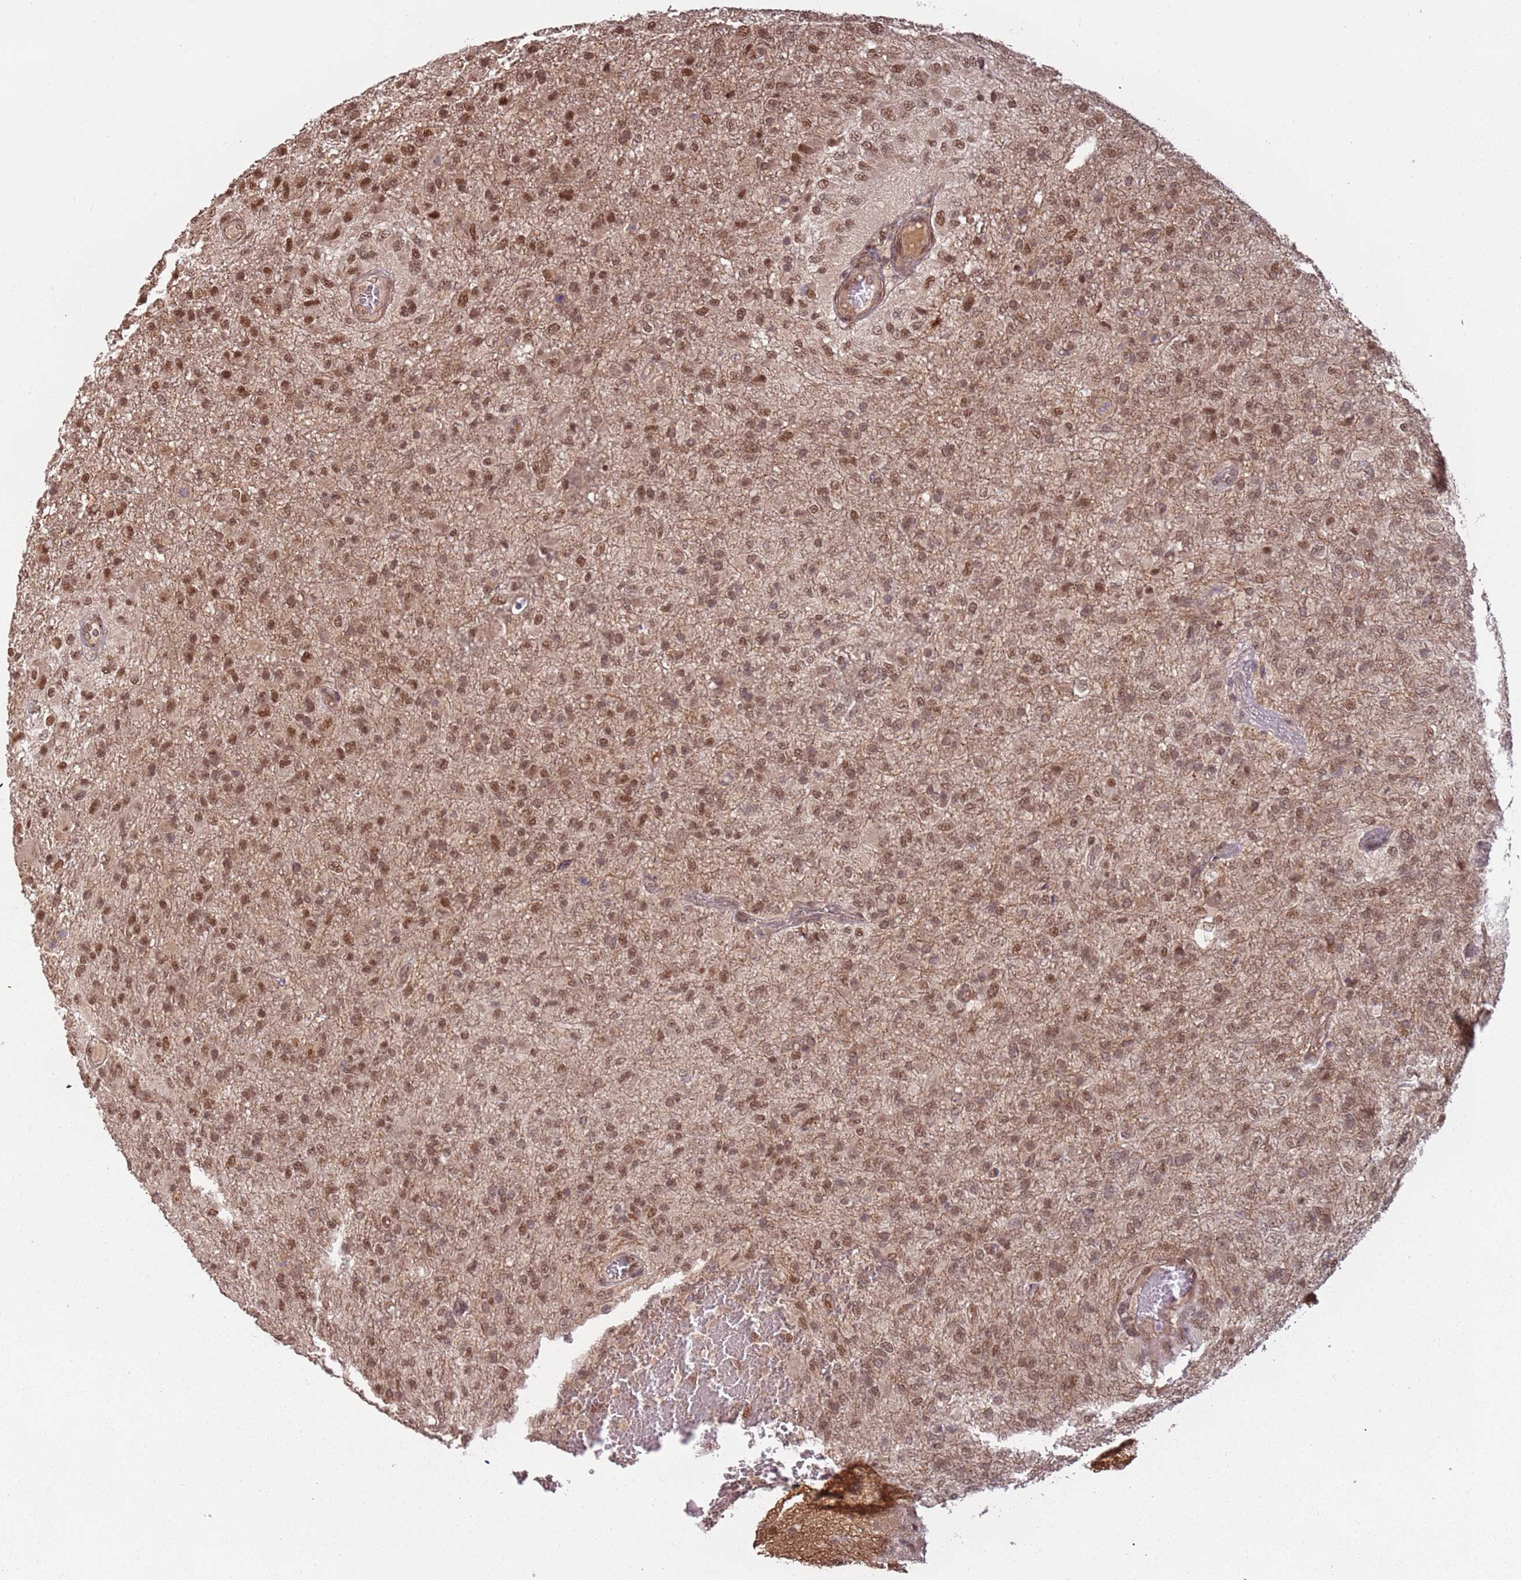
{"staining": {"intensity": "moderate", "quantity": ">75%", "location": "nuclear"}, "tissue": "glioma", "cell_type": "Tumor cells", "image_type": "cancer", "snomed": [{"axis": "morphology", "description": "Glioma, malignant, High grade"}, {"axis": "topography", "description": "Brain"}], "caption": "A brown stain shows moderate nuclear staining of a protein in human malignant glioma (high-grade) tumor cells. The staining was performed using DAB, with brown indicating positive protein expression. Nuclei are stained blue with hematoxylin.", "gene": "POLR3H", "patient": {"sex": "female", "age": 74}}